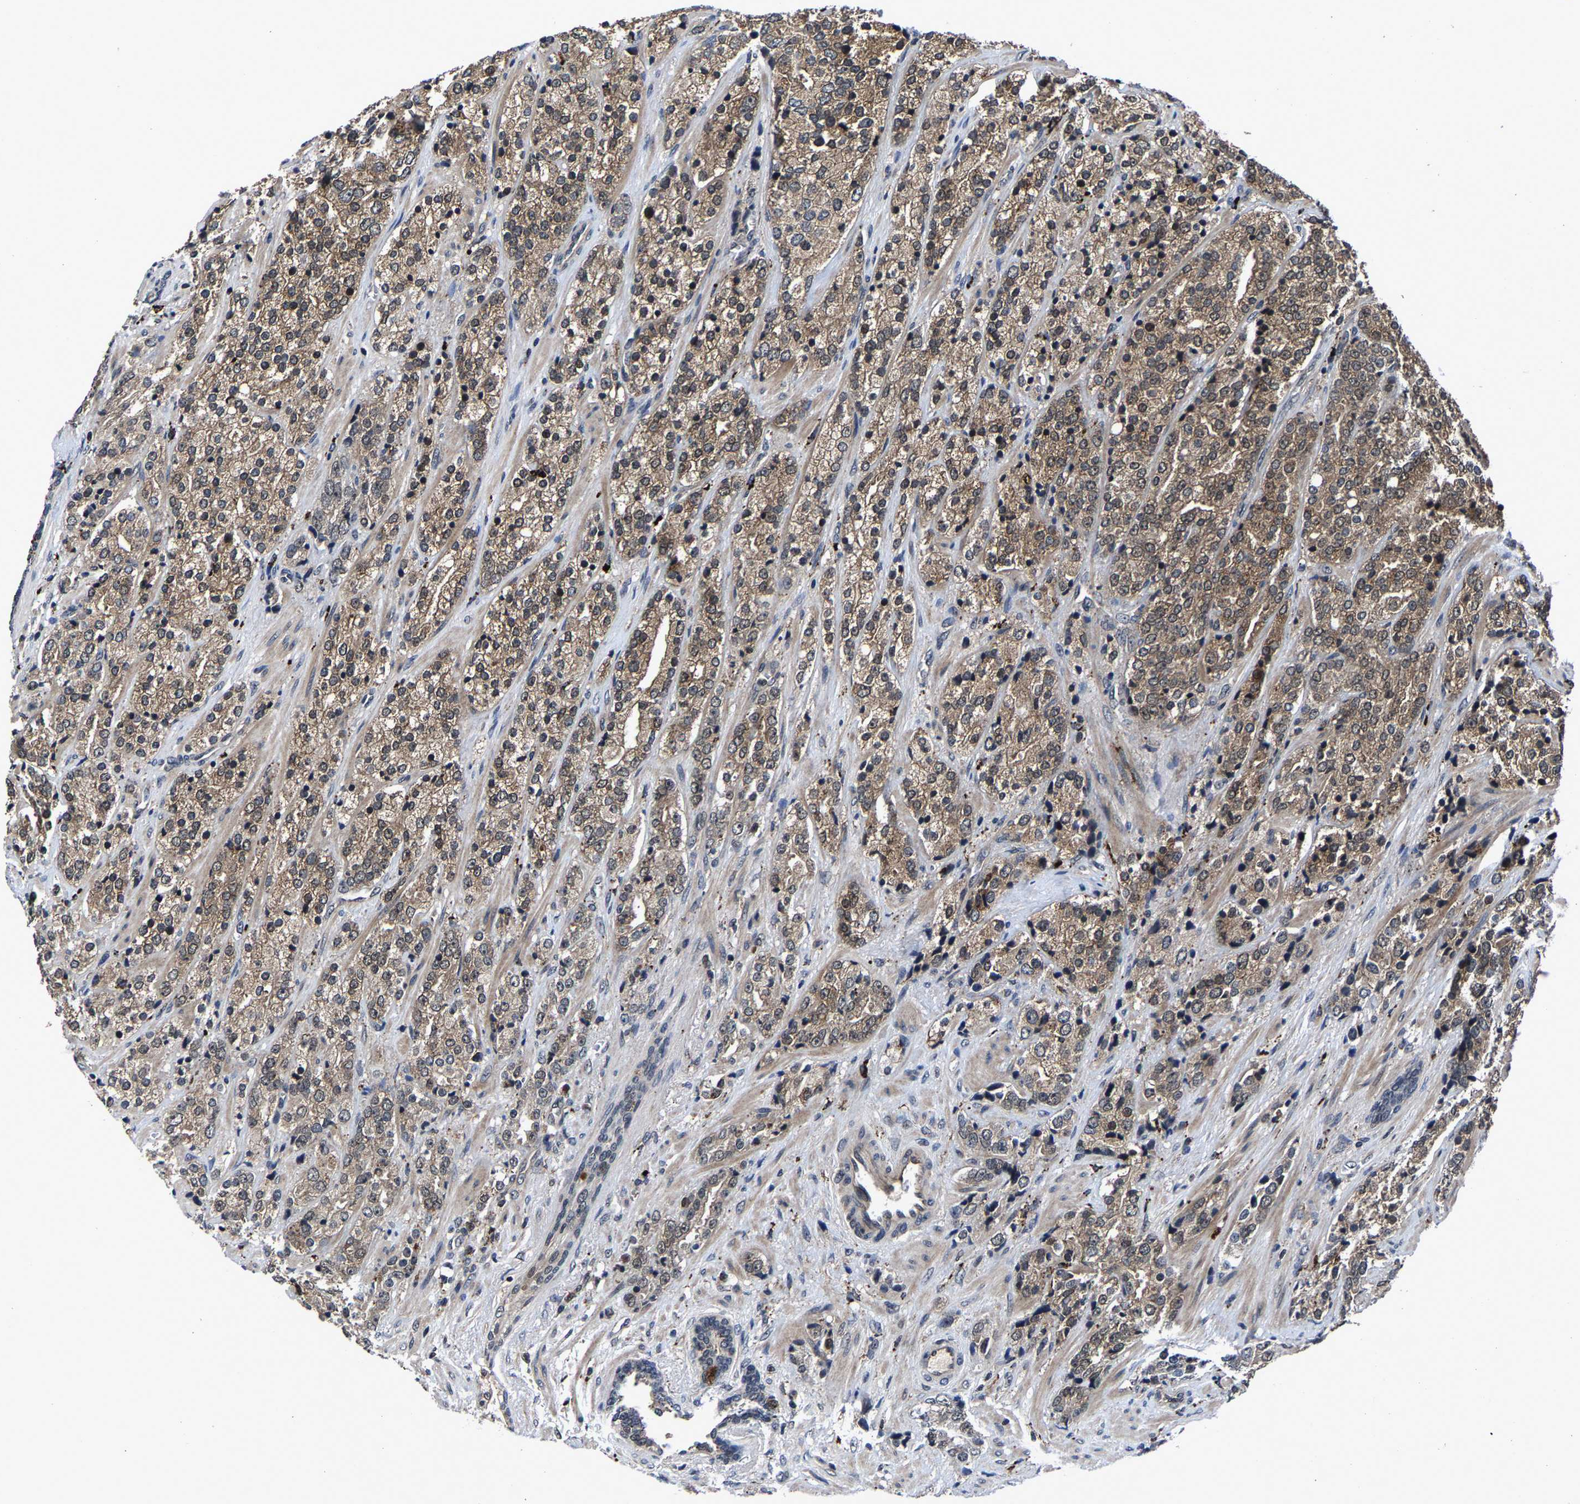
{"staining": {"intensity": "moderate", "quantity": ">75%", "location": "cytoplasmic/membranous"}, "tissue": "prostate cancer", "cell_type": "Tumor cells", "image_type": "cancer", "snomed": [{"axis": "morphology", "description": "Adenocarcinoma, High grade"}, {"axis": "topography", "description": "Prostate"}], "caption": "DAB (3,3'-diaminobenzidine) immunohistochemical staining of human prostate cancer exhibits moderate cytoplasmic/membranous protein positivity in about >75% of tumor cells.", "gene": "ZCCHC7", "patient": {"sex": "male", "age": 71}}